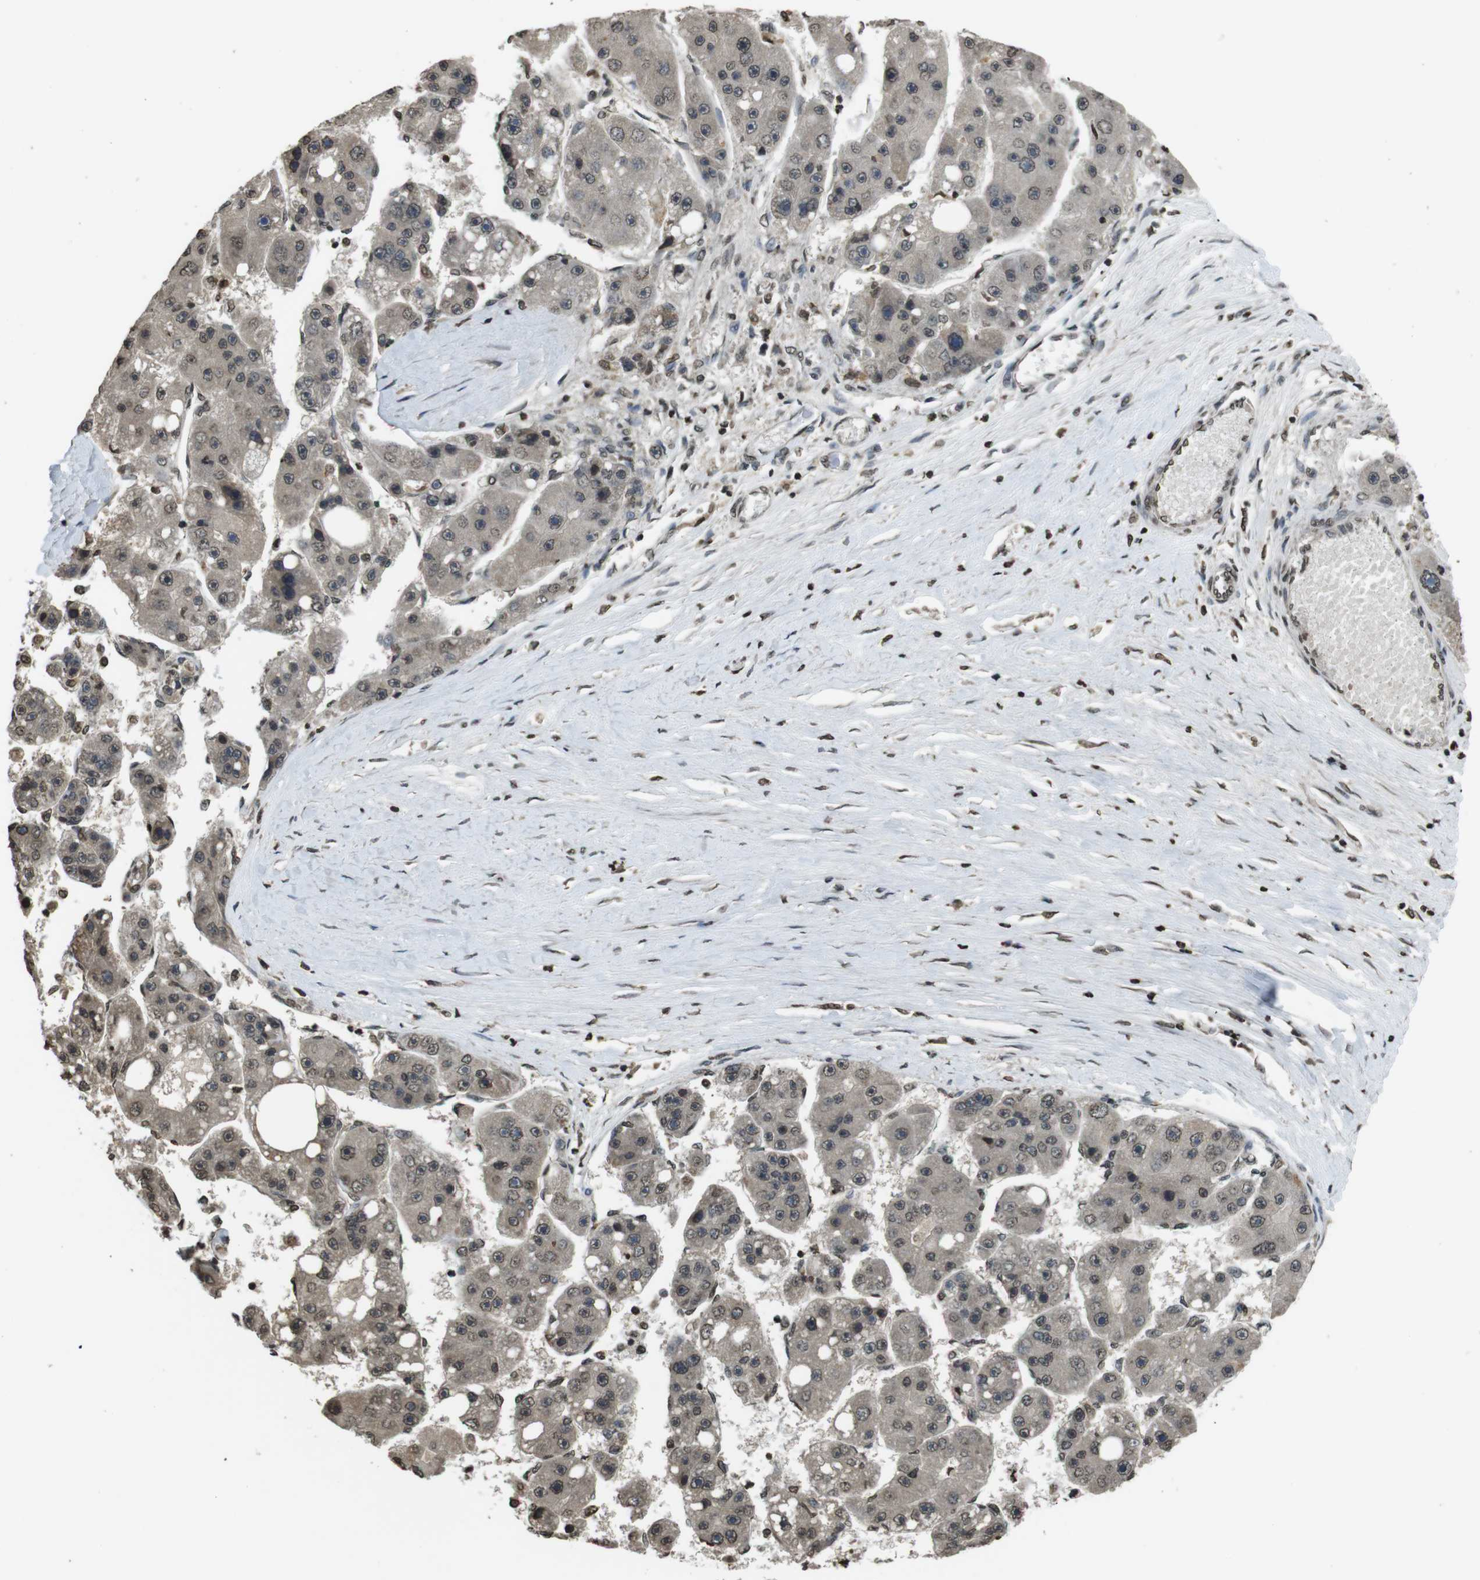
{"staining": {"intensity": "moderate", "quantity": "<25%", "location": "nuclear"}, "tissue": "liver cancer", "cell_type": "Tumor cells", "image_type": "cancer", "snomed": [{"axis": "morphology", "description": "Carcinoma, Hepatocellular, NOS"}, {"axis": "topography", "description": "Liver"}], "caption": "DAB immunohistochemical staining of liver hepatocellular carcinoma displays moderate nuclear protein positivity in about <25% of tumor cells. The staining is performed using DAB brown chromogen to label protein expression. The nuclei are counter-stained blue using hematoxylin.", "gene": "MAF", "patient": {"sex": "female", "age": 61}}